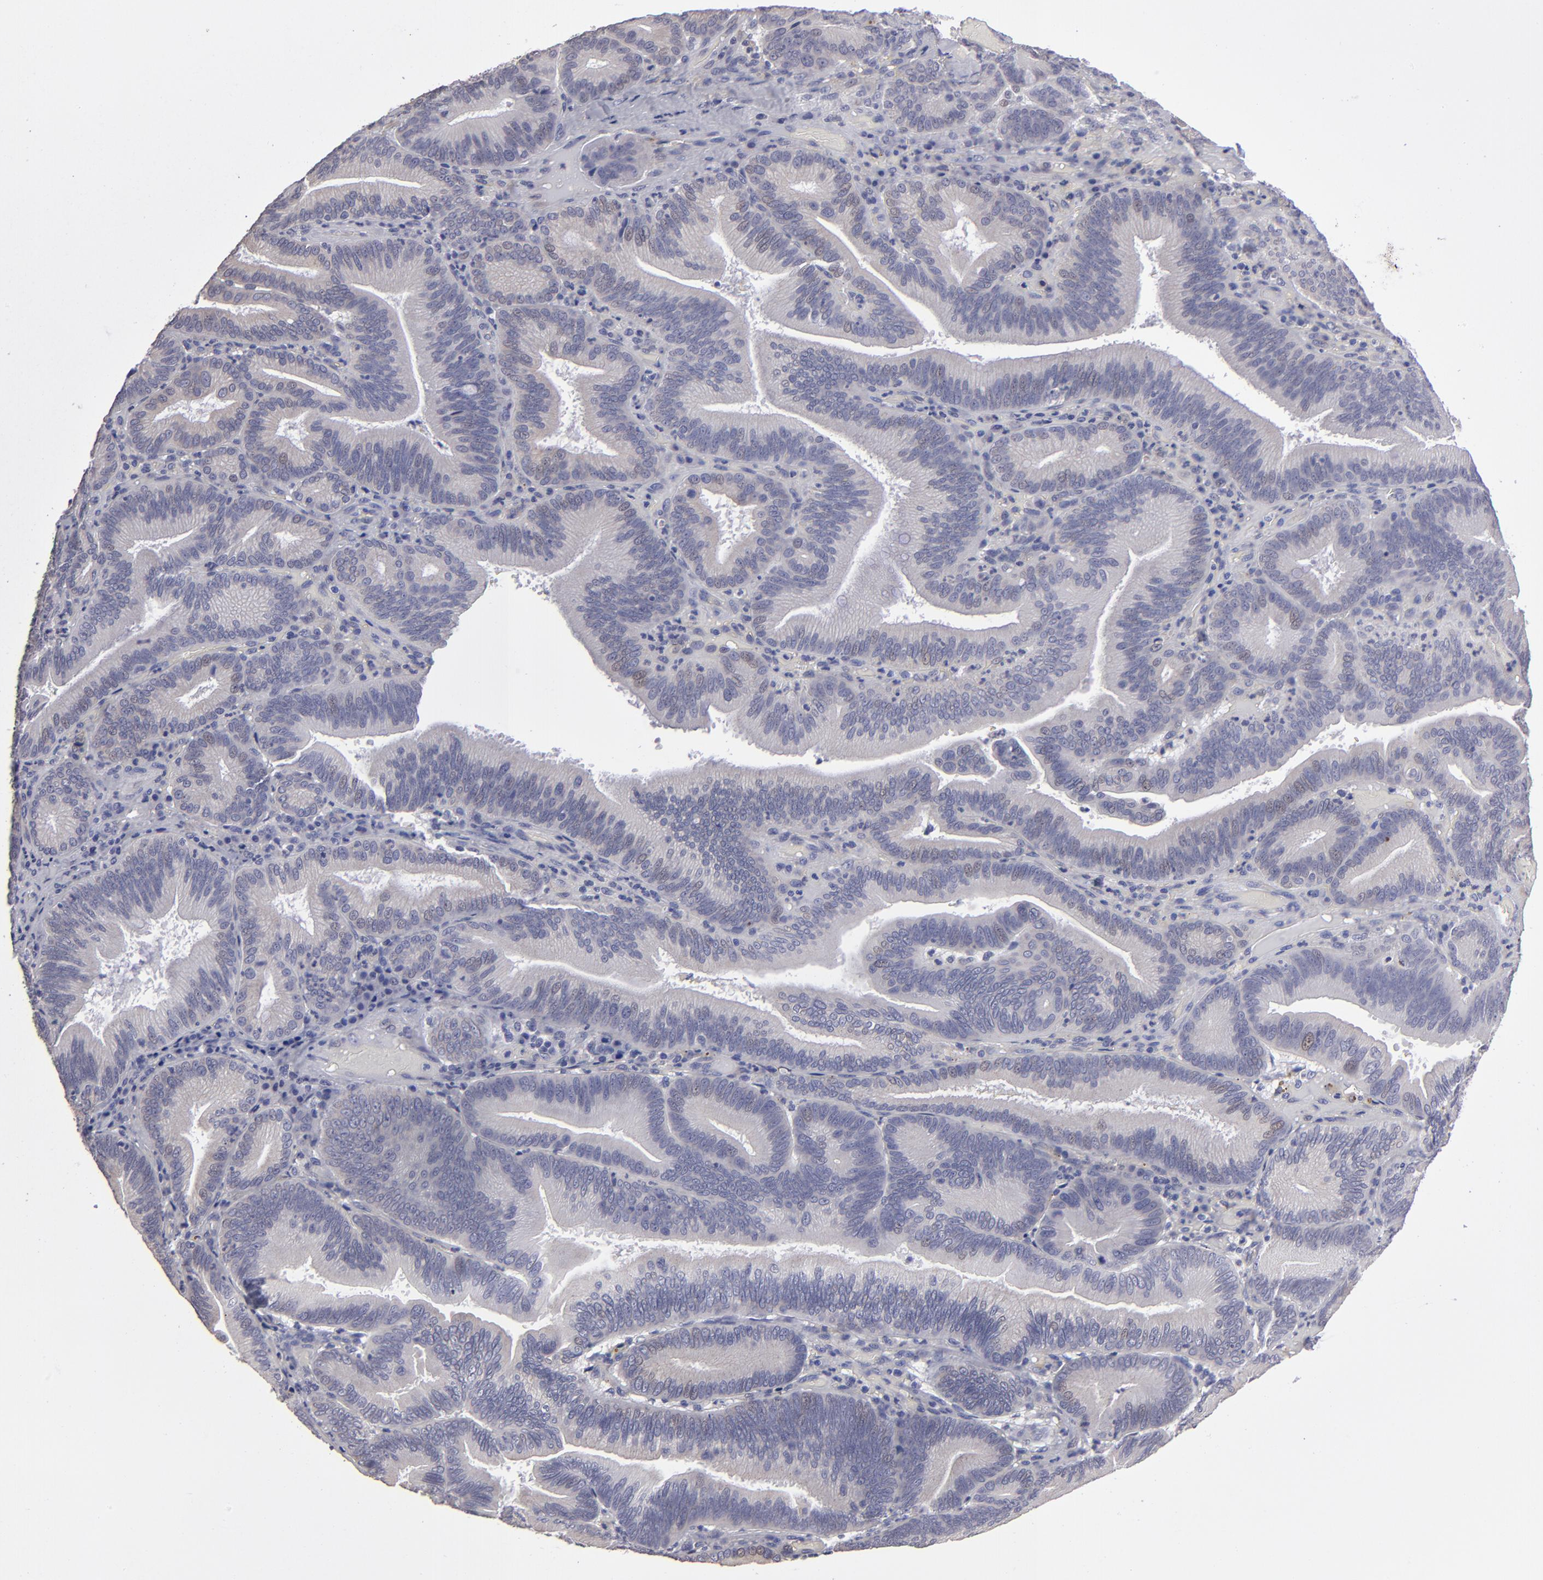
{"staining": {"intensity": "weak", "quantity": "<25%", "location": "nuclear"}, "tissue": "pancreatic cancer", "cell_type": "Tumor cells", "image_type": "cancer", "snomed": [{"axis": "morphology", "description": "Adenocarcinoma, NOS"}, {"axis": "topography", "description": "Pancreas"}], "caption": "Immunohistochemical staining of pancreatic cancer demonstrates no significant expression in tumor cells.", "gene": "ZNF175", "patient": {"sex": "male", "age": 82}}